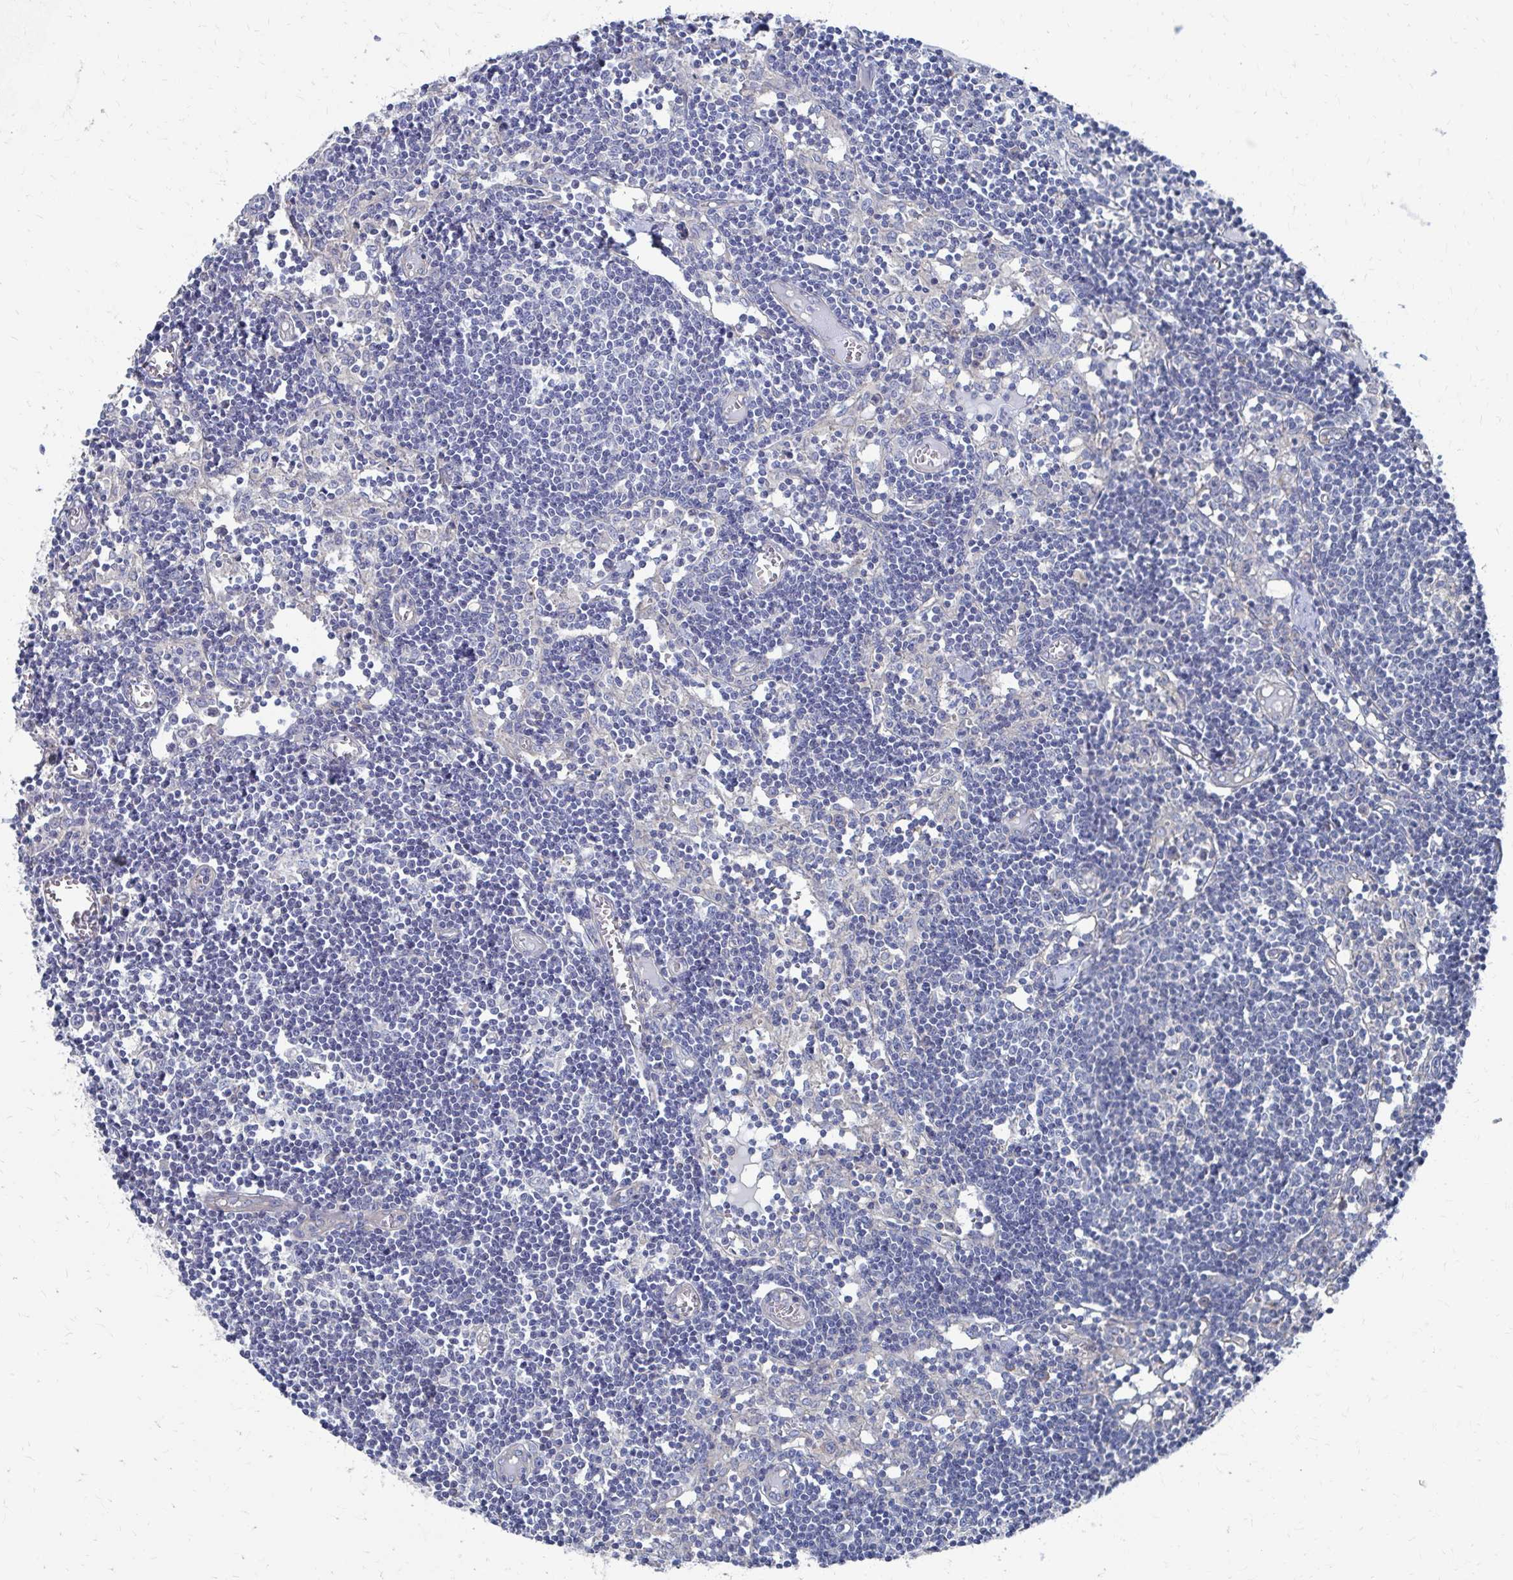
{"staining": {"intensity": "negative", "quantity": "none", "location": "none"}, "tissue": "lymph node", "cell_type": "Germinal center cells", "image_type": "normal", "snomed": [{"axis": "morphology", "description": "Normal tissue, NOS"}, {"axis": "topography", "description": "Lymph node"}], "caption": "A high-resolution photomicrograph shows IHC staining of normal lymph node, which displays no significant staining in germinal center cells. (Brightfield microscopy of DAB (3,3'-diaminobenzidine) immunohistochemistry (IHC) at high magnification).", "gene": "PLEKHG7", "patient": {"sex": "female", "age": 11}}